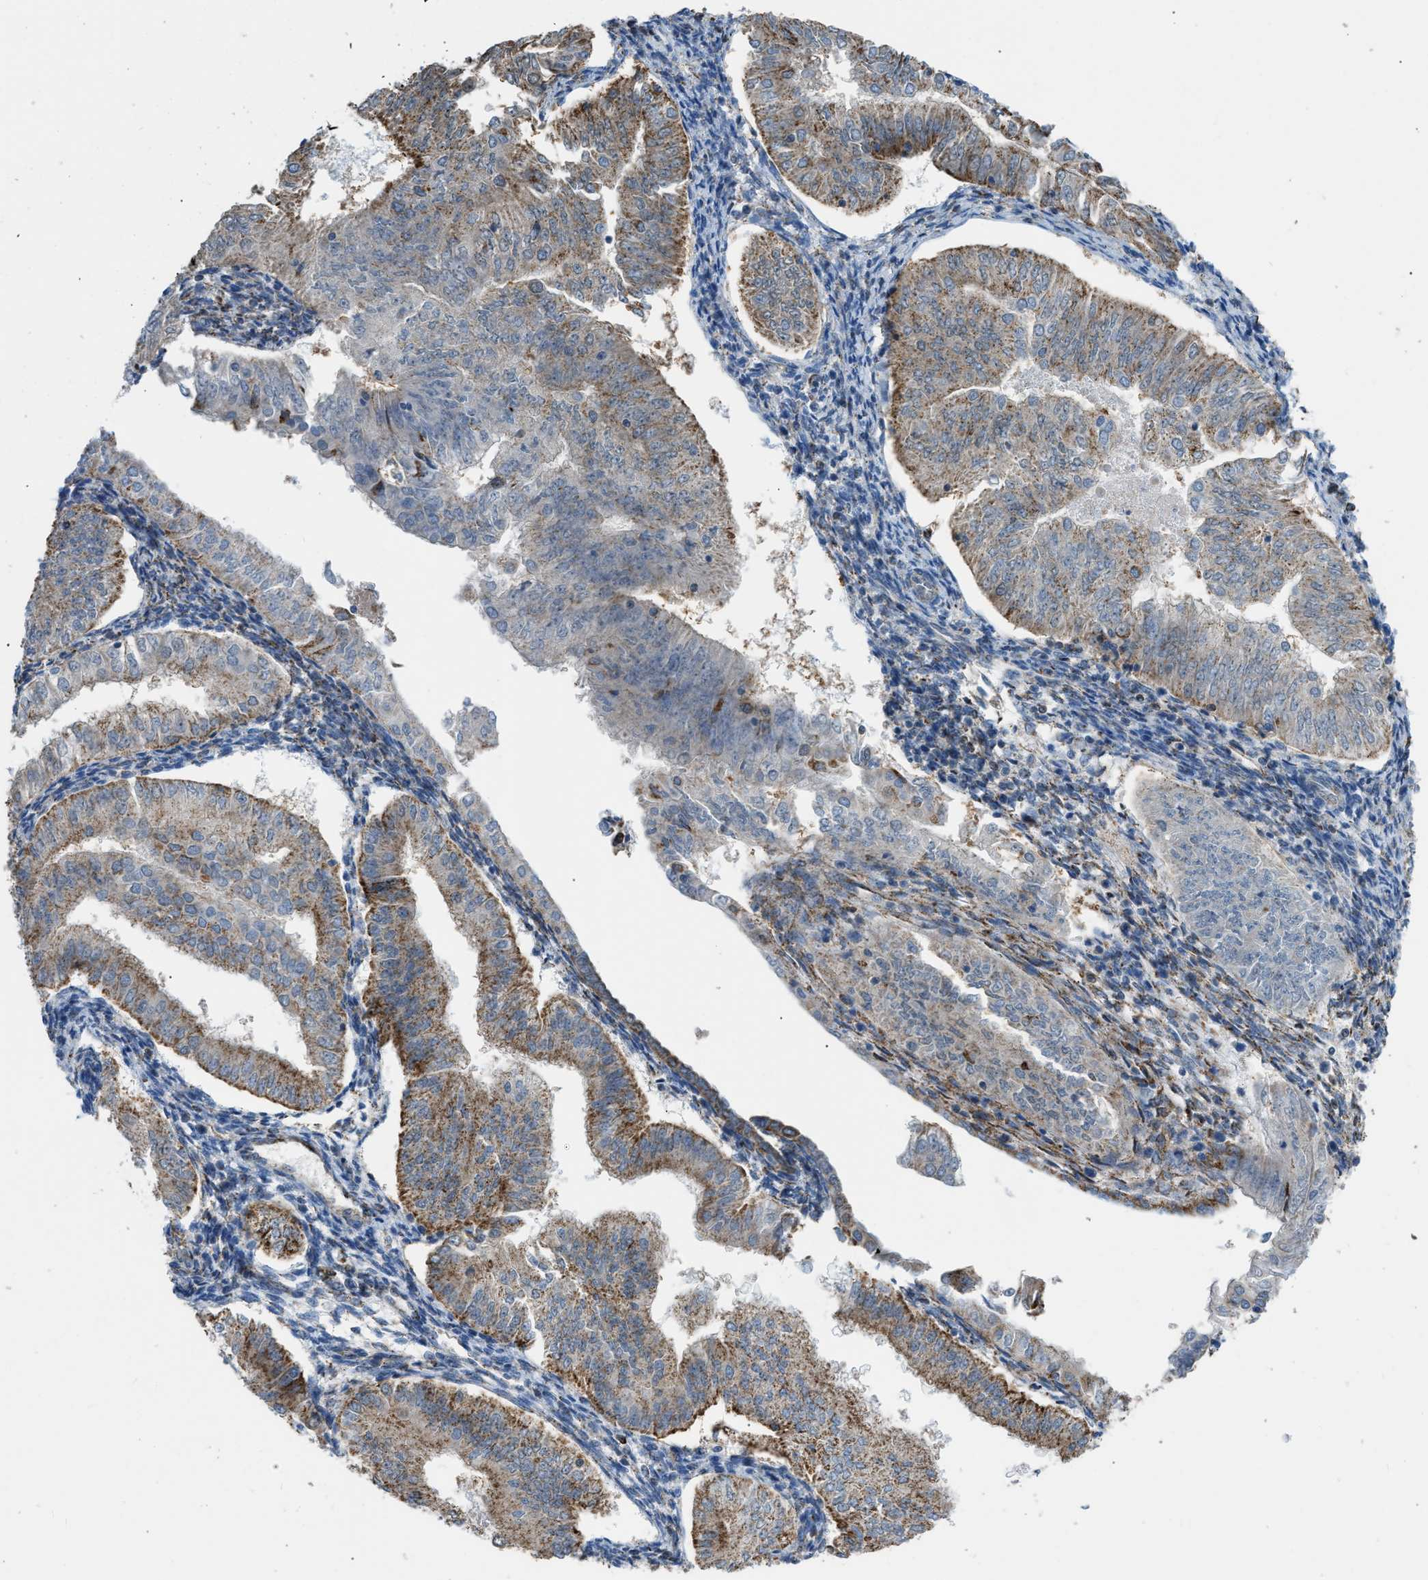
{"staining": {"intensity": "moderate", "quantity": ">75%", "location": "cytoplasmic/membranous"}, "tissue": "endometrial cancer", "cell_type": "Tumor cells", "image_type": "cancer", "snomed": [{"axis": "morphology", "description": "Normal tissue, NOS"}, {"axis": "morphology", "description": "Adenocarcinoma, NOS"}, {"axis": "topography", "description": "Endometrium"}], "caption": "Protein staining by IHC displays moderate cytoplasmic/membranous positivity in approximately >75% of tumor cells in adenocarcinoma (endometrial).", "gene": "ETFB", "patient": {"sex": "female", "age": 53}}